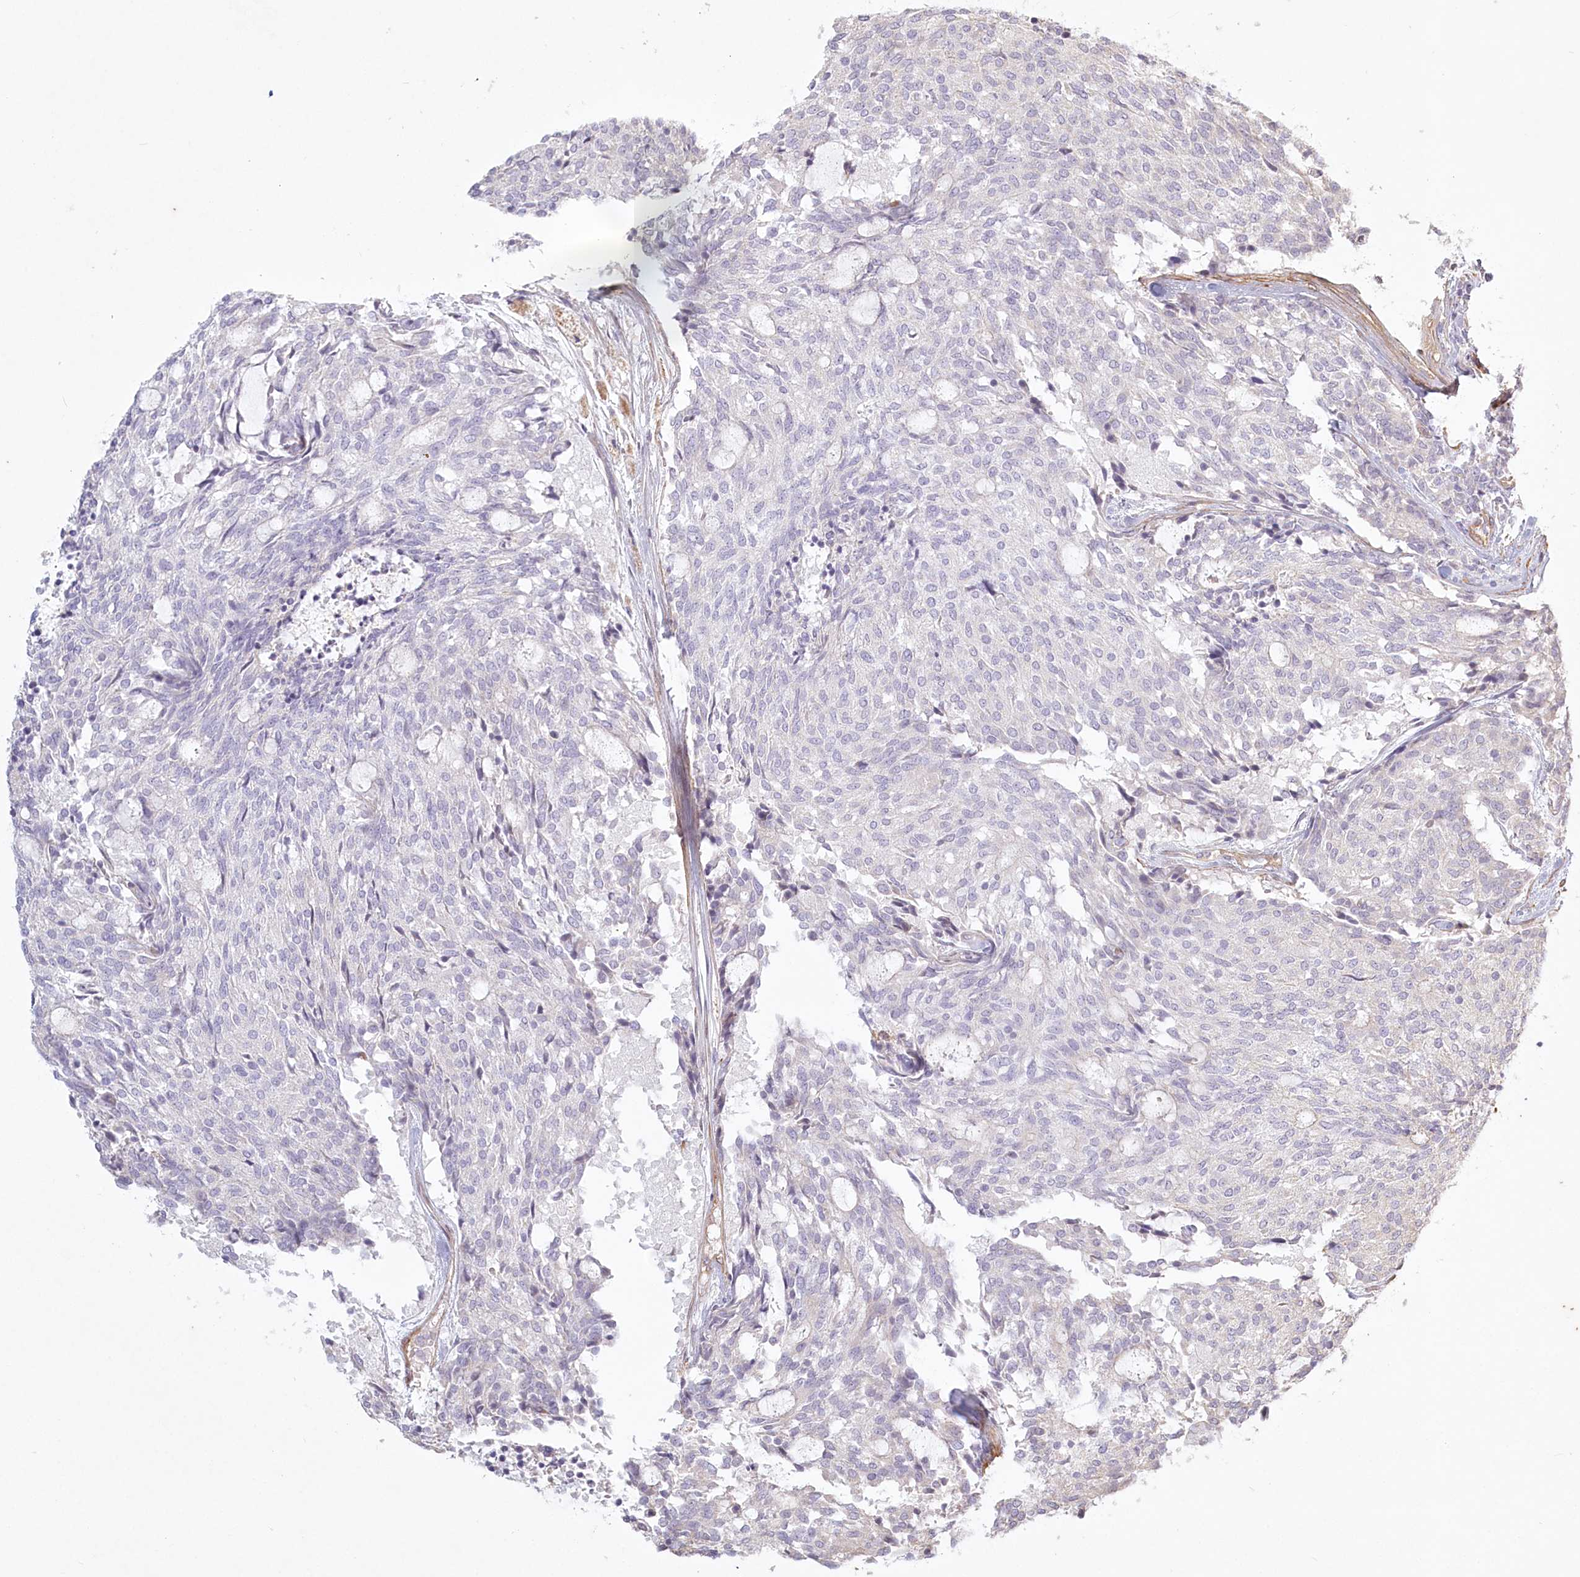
{"staining": {"intensity": "negative", "quantity": "none", "location": "none"}, "tissue": "carcinoid", "cell_type": "Tumor cells", "image_type": "cancer", "snomed": [{"axis": "morphology", "description": "Carcinoid, malignant, NOS"}, {"axis": "topography", "description": "Pancreas"}], "caption": "A high-resolution photomicrograph shows IHC staining of carcinoid, which exhibits no significant expression in tumor cells.", "gene": "INPP4B", "patient": {"sex": "female", "age": 54}}